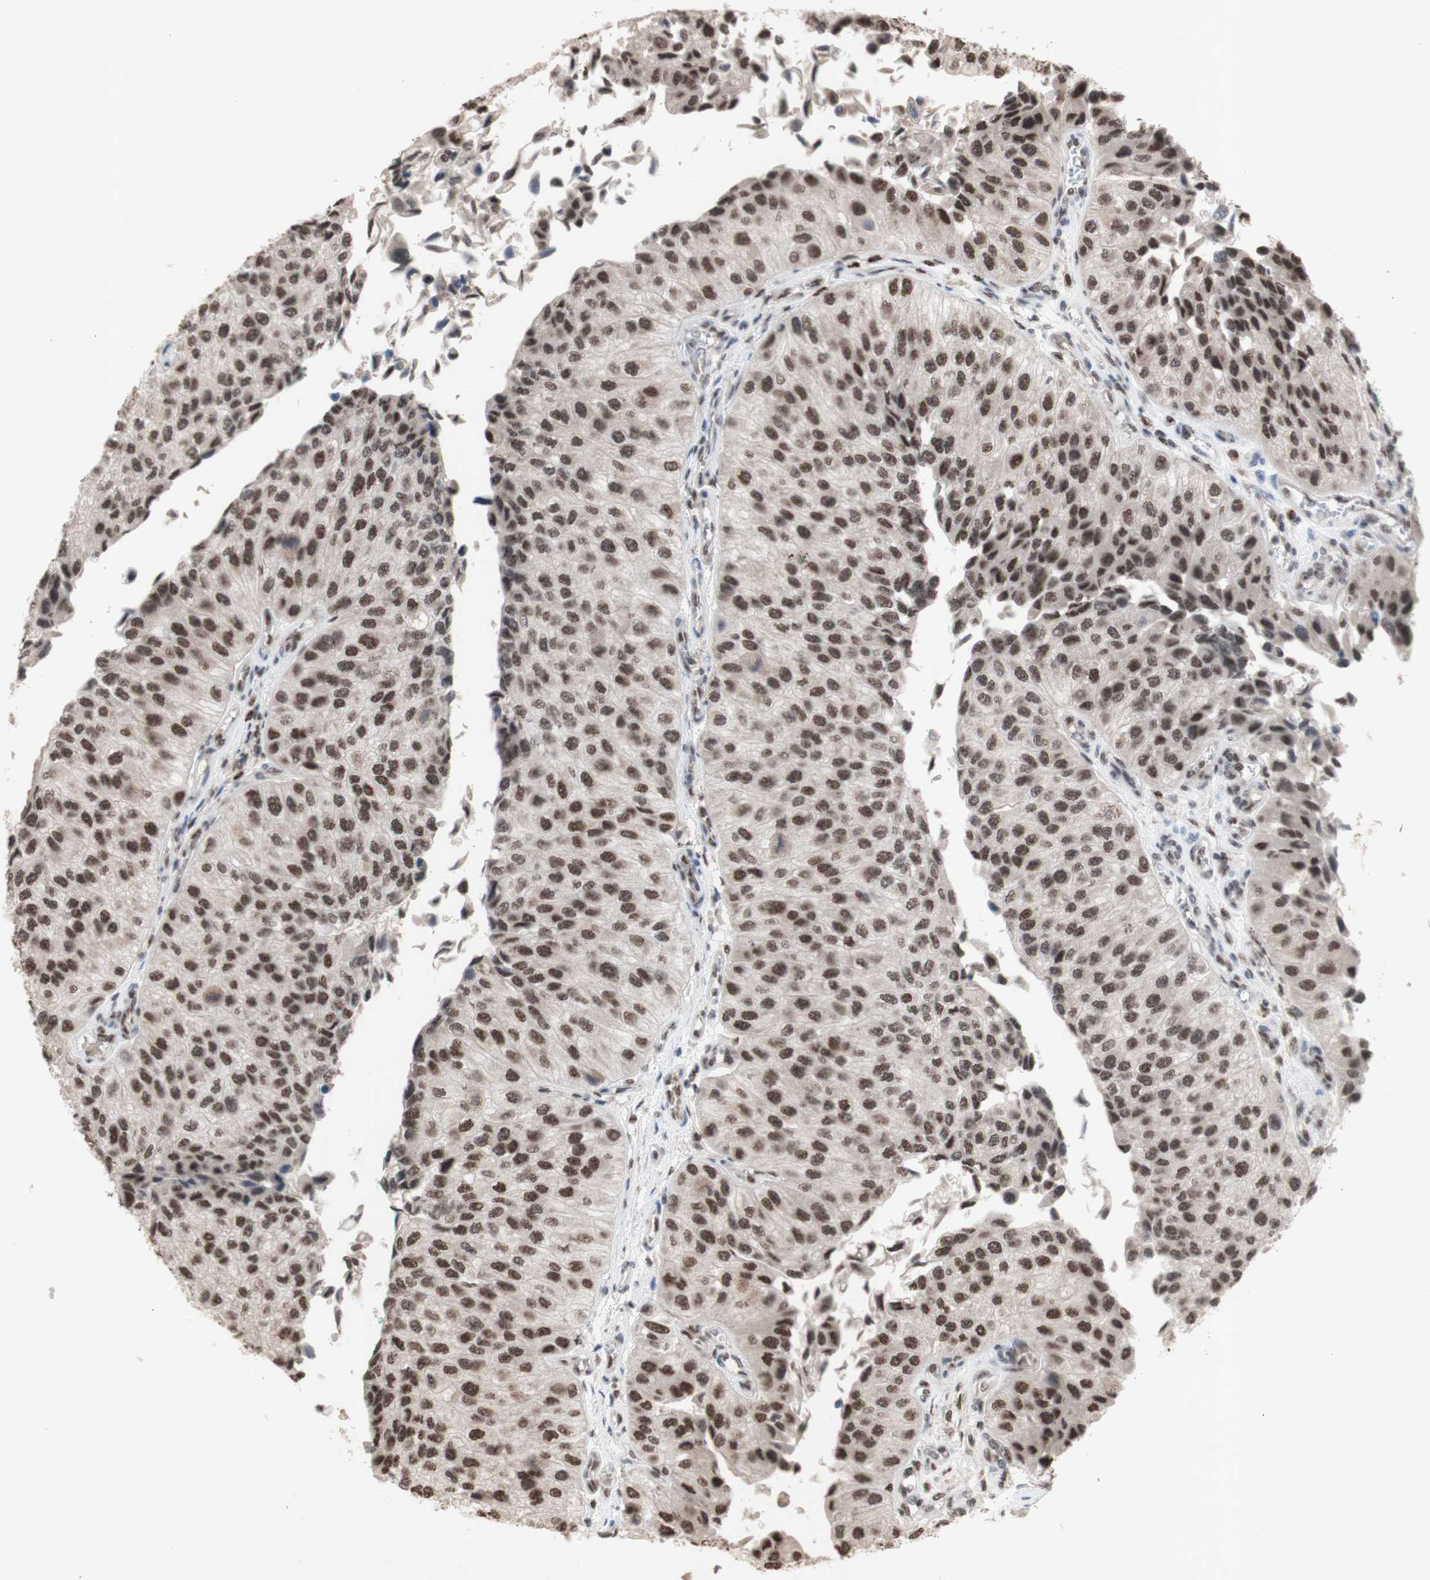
{"staining": {"intensity": "moderate", "quantity": ">75%", "location": "nuclear"}, "tissue": "urothelial cancer", "cell_type": "Tumor cells", "image_type": "cancer", "snomed": [{"axis": "morphology", "description": "Urothelial carcinoma, High grade"}, {"axis": "topography", "description": "Kidney"}, {"axis": "topography", "description": "Urinary bladder"}], "caption": "Urothelial cancer was stained to show a protein in brown. There is medium levels of moderate nuclear expression in approximately >75% of tumor cells.", "gene": "SFPQ", "patient": {"sex": "male", "age": 77}}